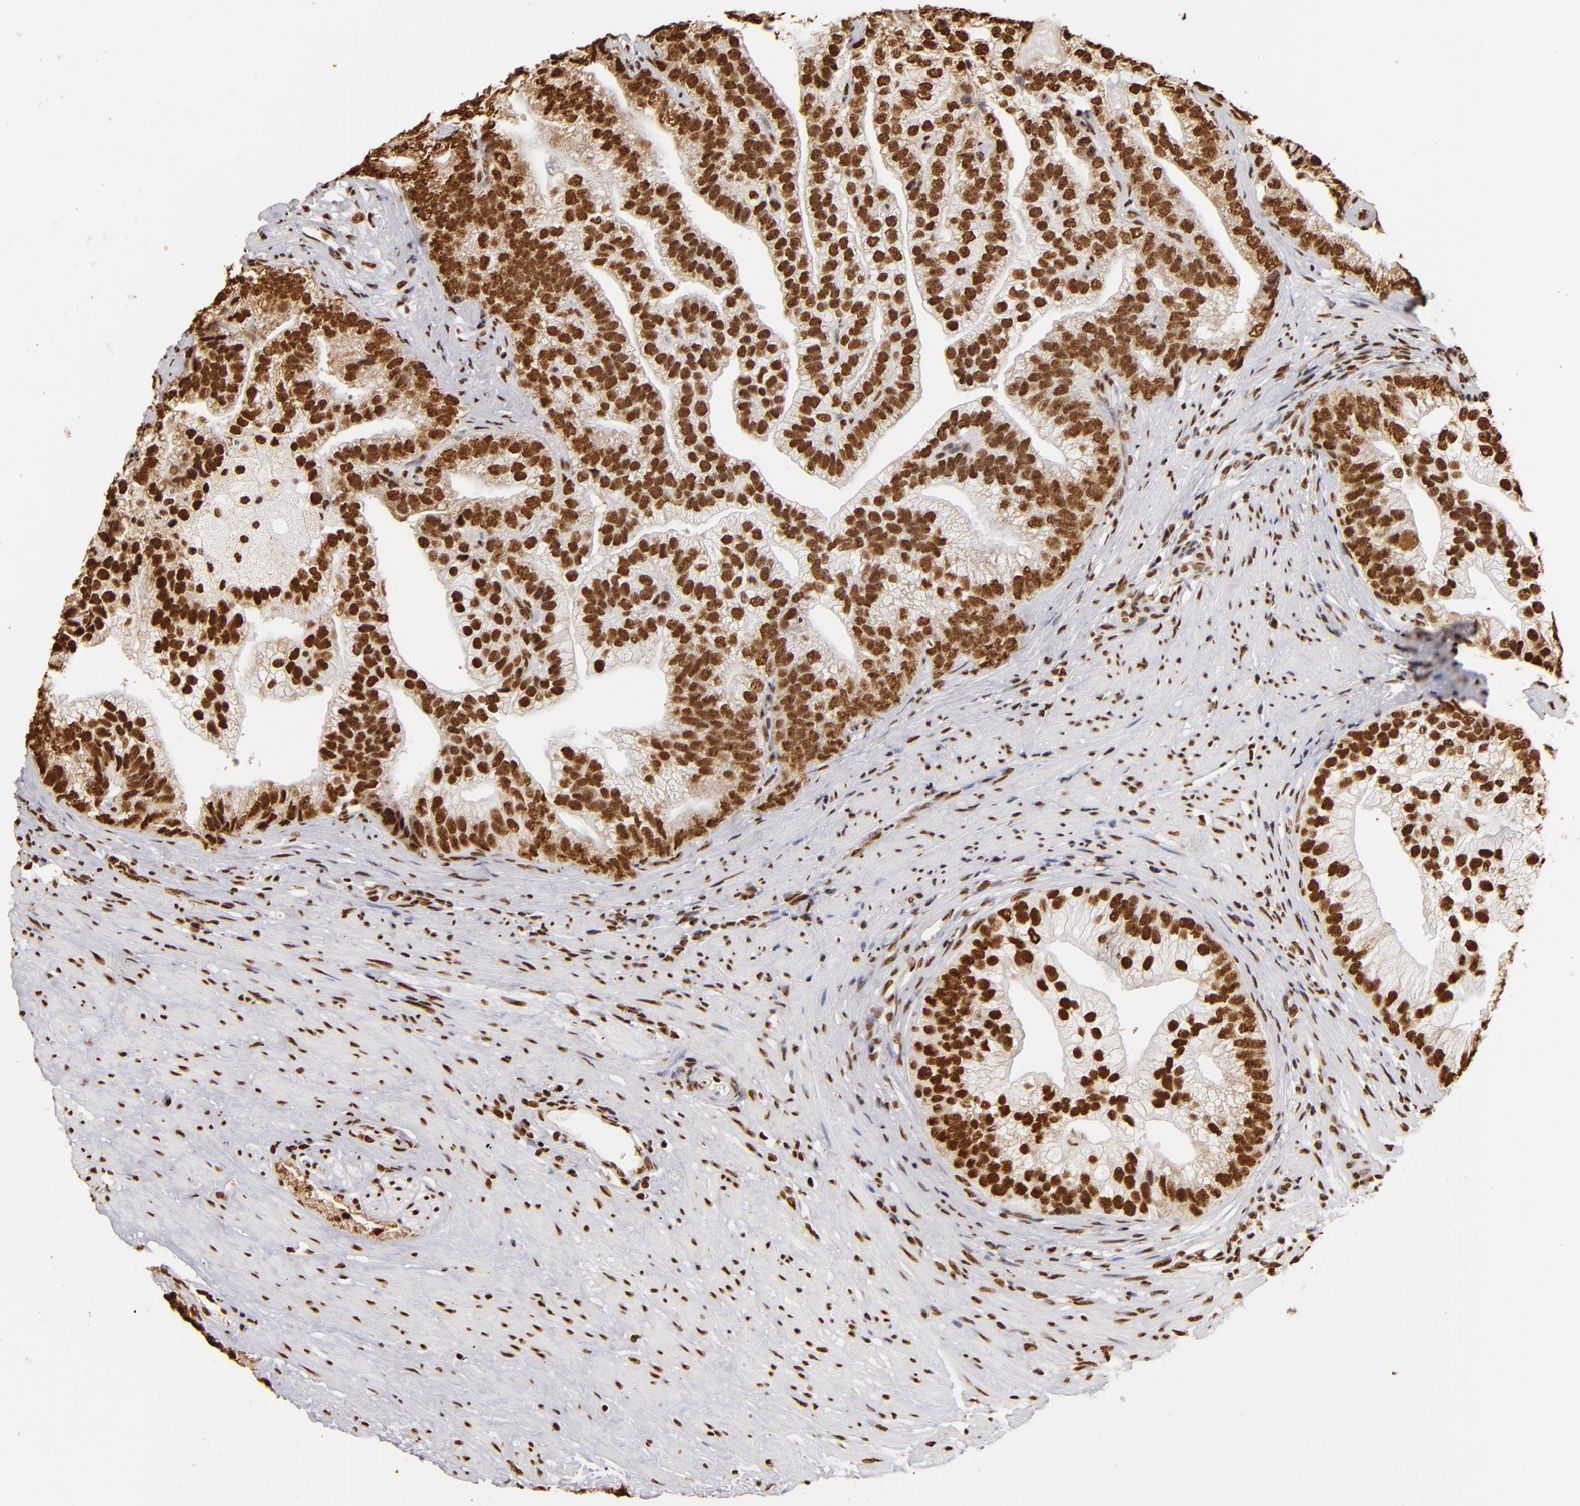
{"staining": {"intensity": "strong", "quantity": ">75%", "location": "nuclear"}, "tissue": "prostate cancer", "cell_type": "Tumor cells", "image_type": "cancer", "snomed": [{"axis": "morphology", "description": "Adenocarcinoma, Low grade"}, {"axis": "topography", "description": "Prostate"}], "caption": "Human prostate cancer stained with a brown dye reveals strong nuclear positive positivity in about >75% of tumor cells.", "gene": "ILF3", "patient": {"sex": "male", "age": 71}}